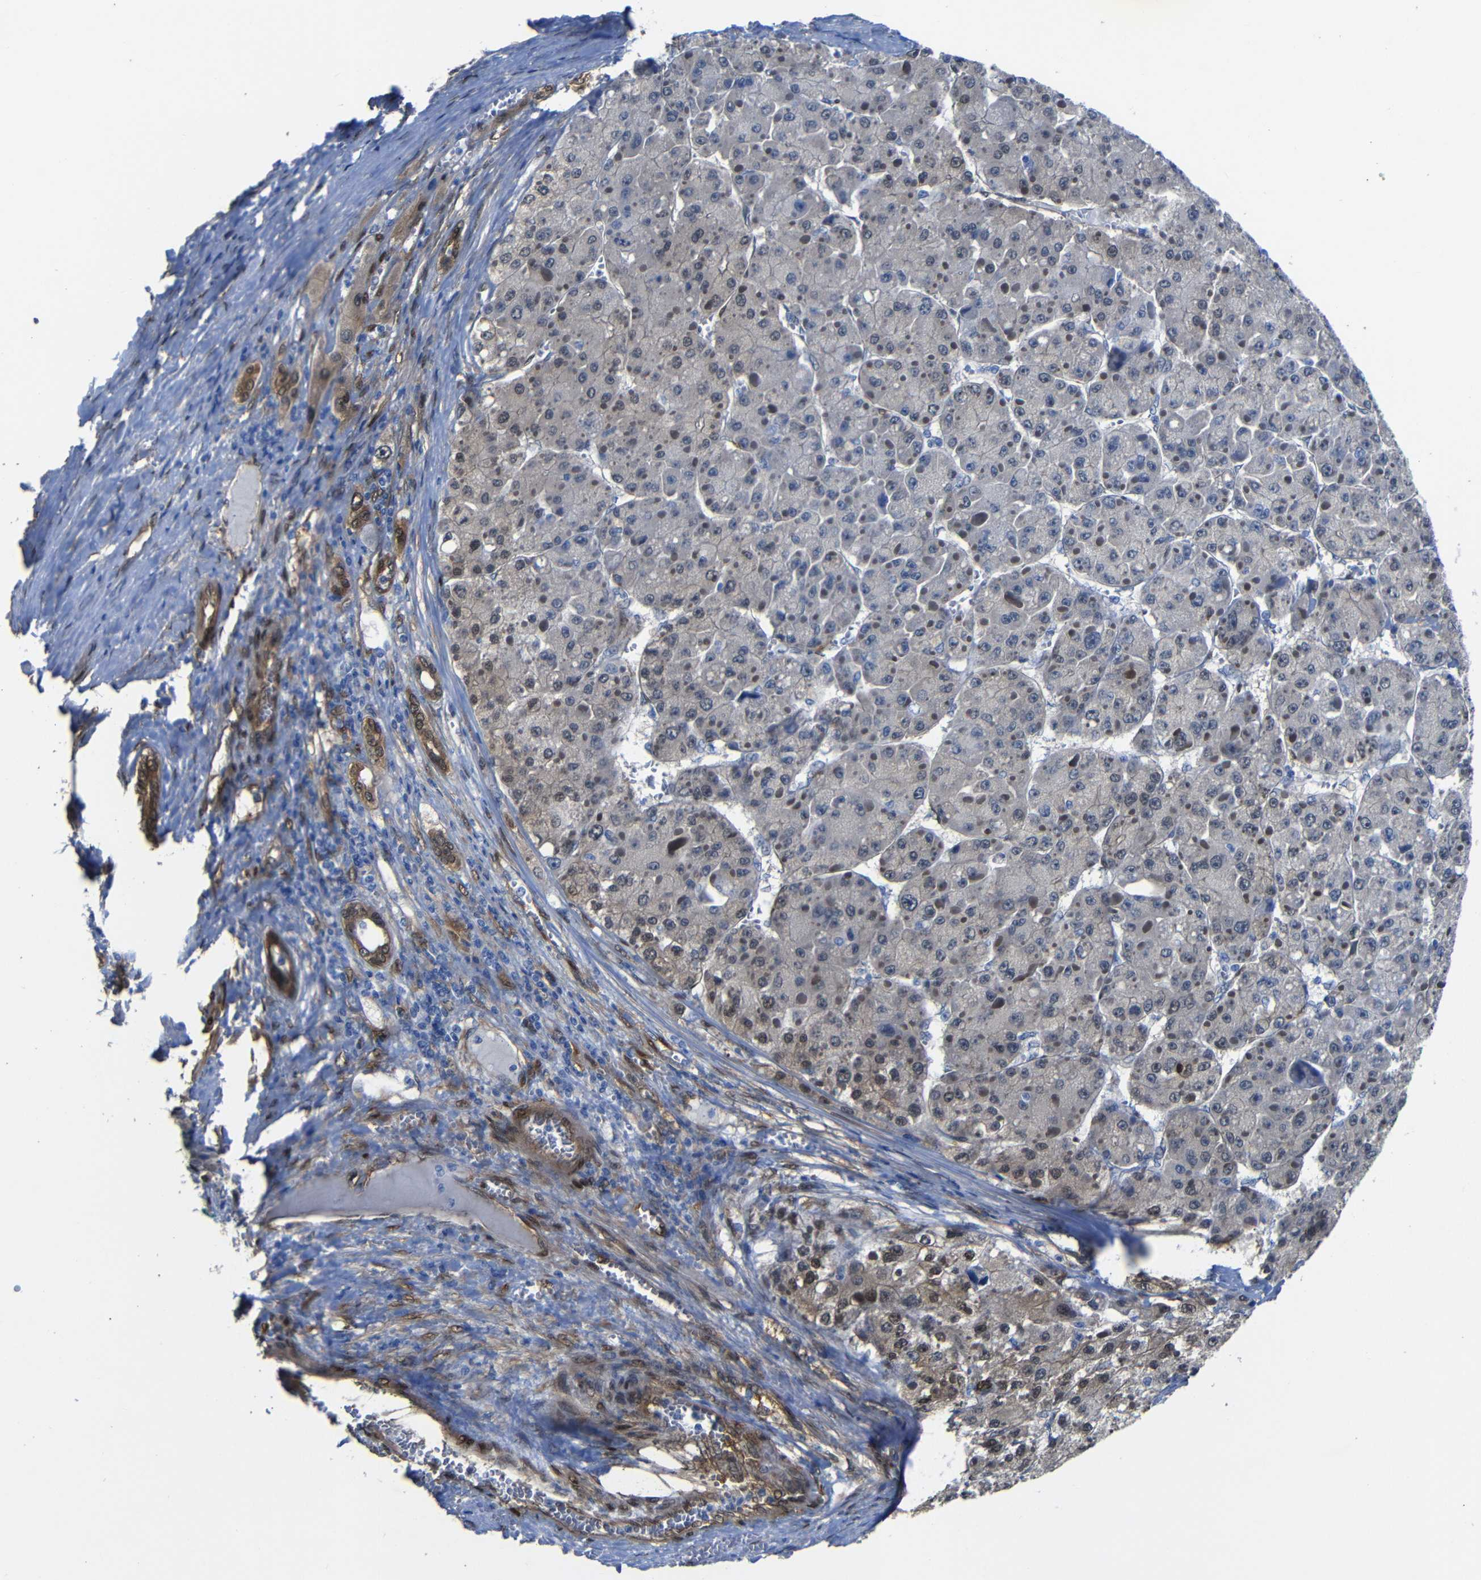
{"staining": {"intensity": "negative", "quantity": "none", "location": "none"}, "tissue": "liver cancer", "cell_type": "Tumor cells", "image_type": "cancer", "snomed": [{"axis": "morphology", "description": "Carcinoma, Hepatocellular, NOS"}, {"axis": "topography", "description": "Liver"}], "caption": "Image shows no protein positivity in tumor cells of liver hepatocellular carcinoma tissue.", "gene": "YAP1", "patient": {"sex": "female", "age": 73}}